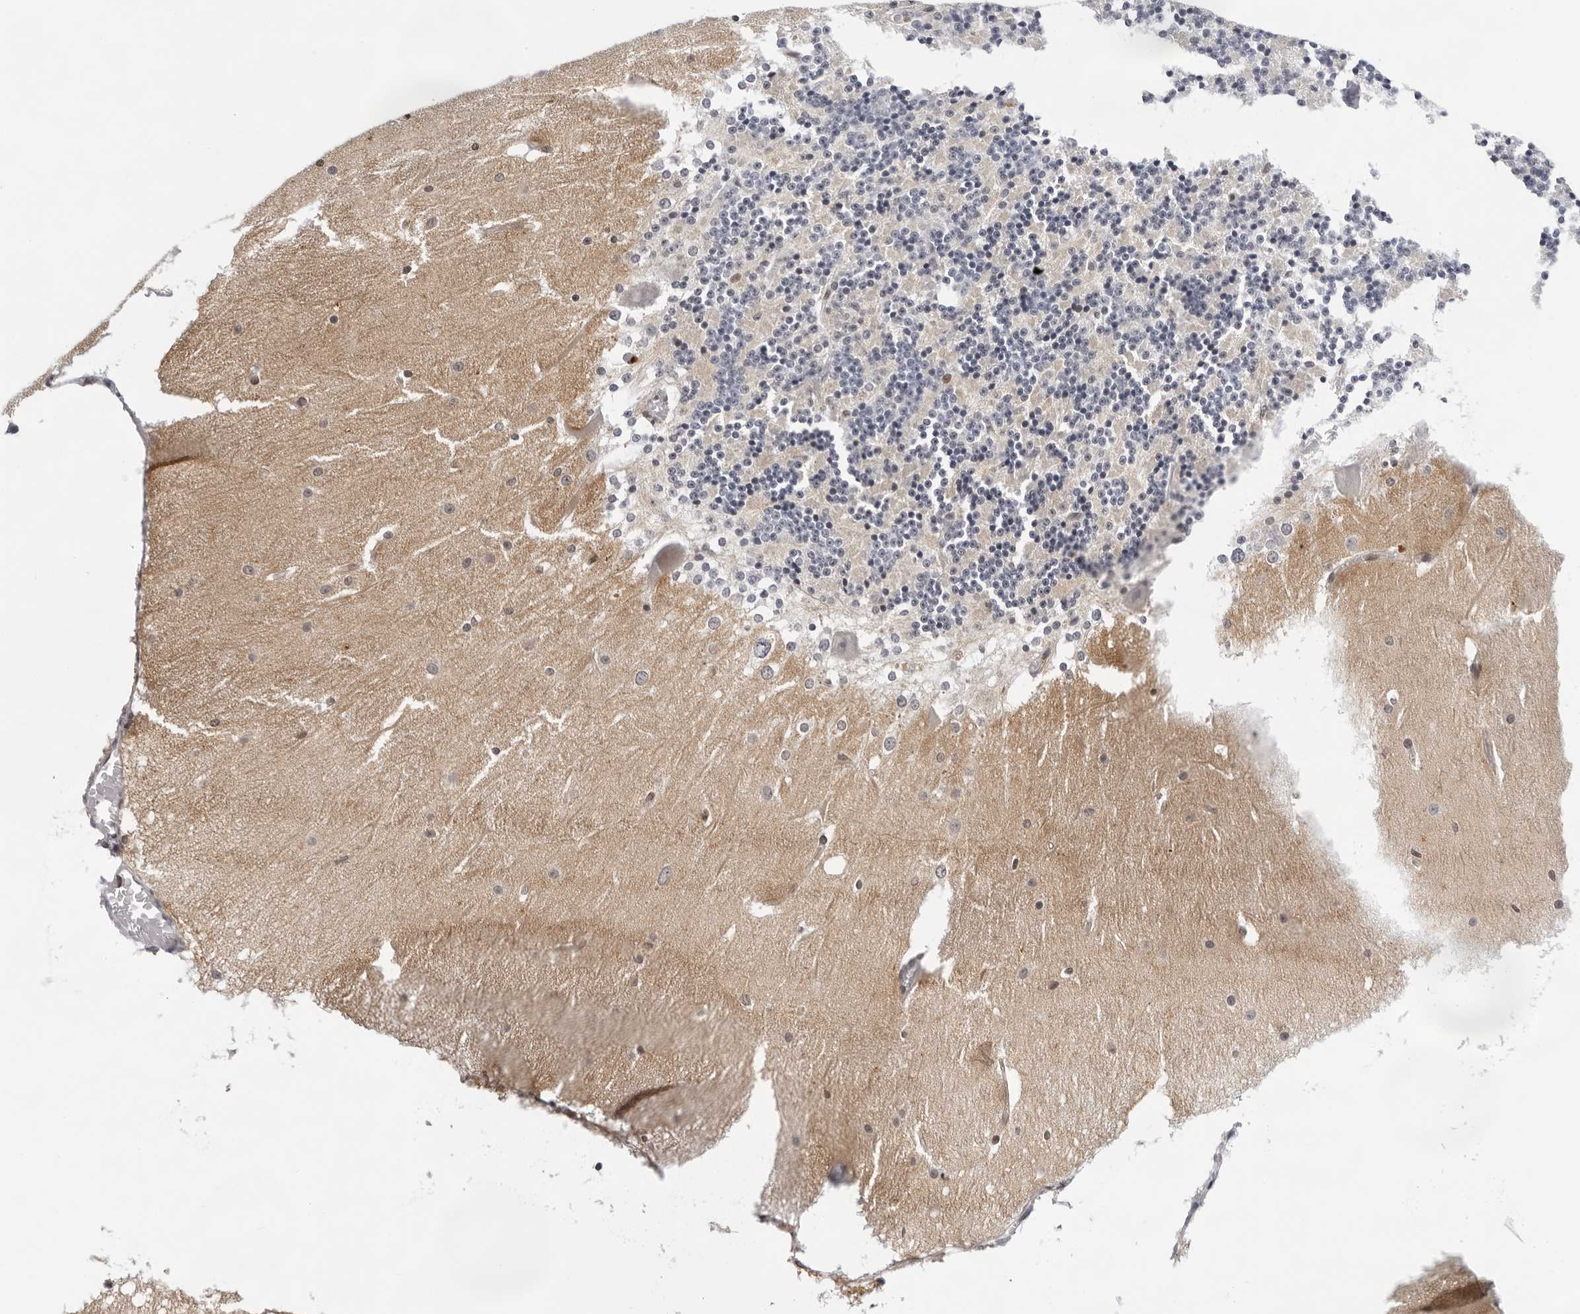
{"staining": {"intensity": "weak", "quantity": "25%-75%", "location": "nuclear"}, "tissue": "cerebellum", "cell_type": "Cells in granular layer", "image_type": "normal", "snomed": [{"axis": "morphology", "description": "Normal tissue, NOS"}, {"axis": "topography", "description": "Cerebellum"}], "caption": "Protein staining by immunohistochemistry shows weak nuclear expression in approximately 25%-75% of cells in granular layer in unremarkable cerebellum.", "gene": "OGG1", "patient": {"sex": "female", "age": 19}}